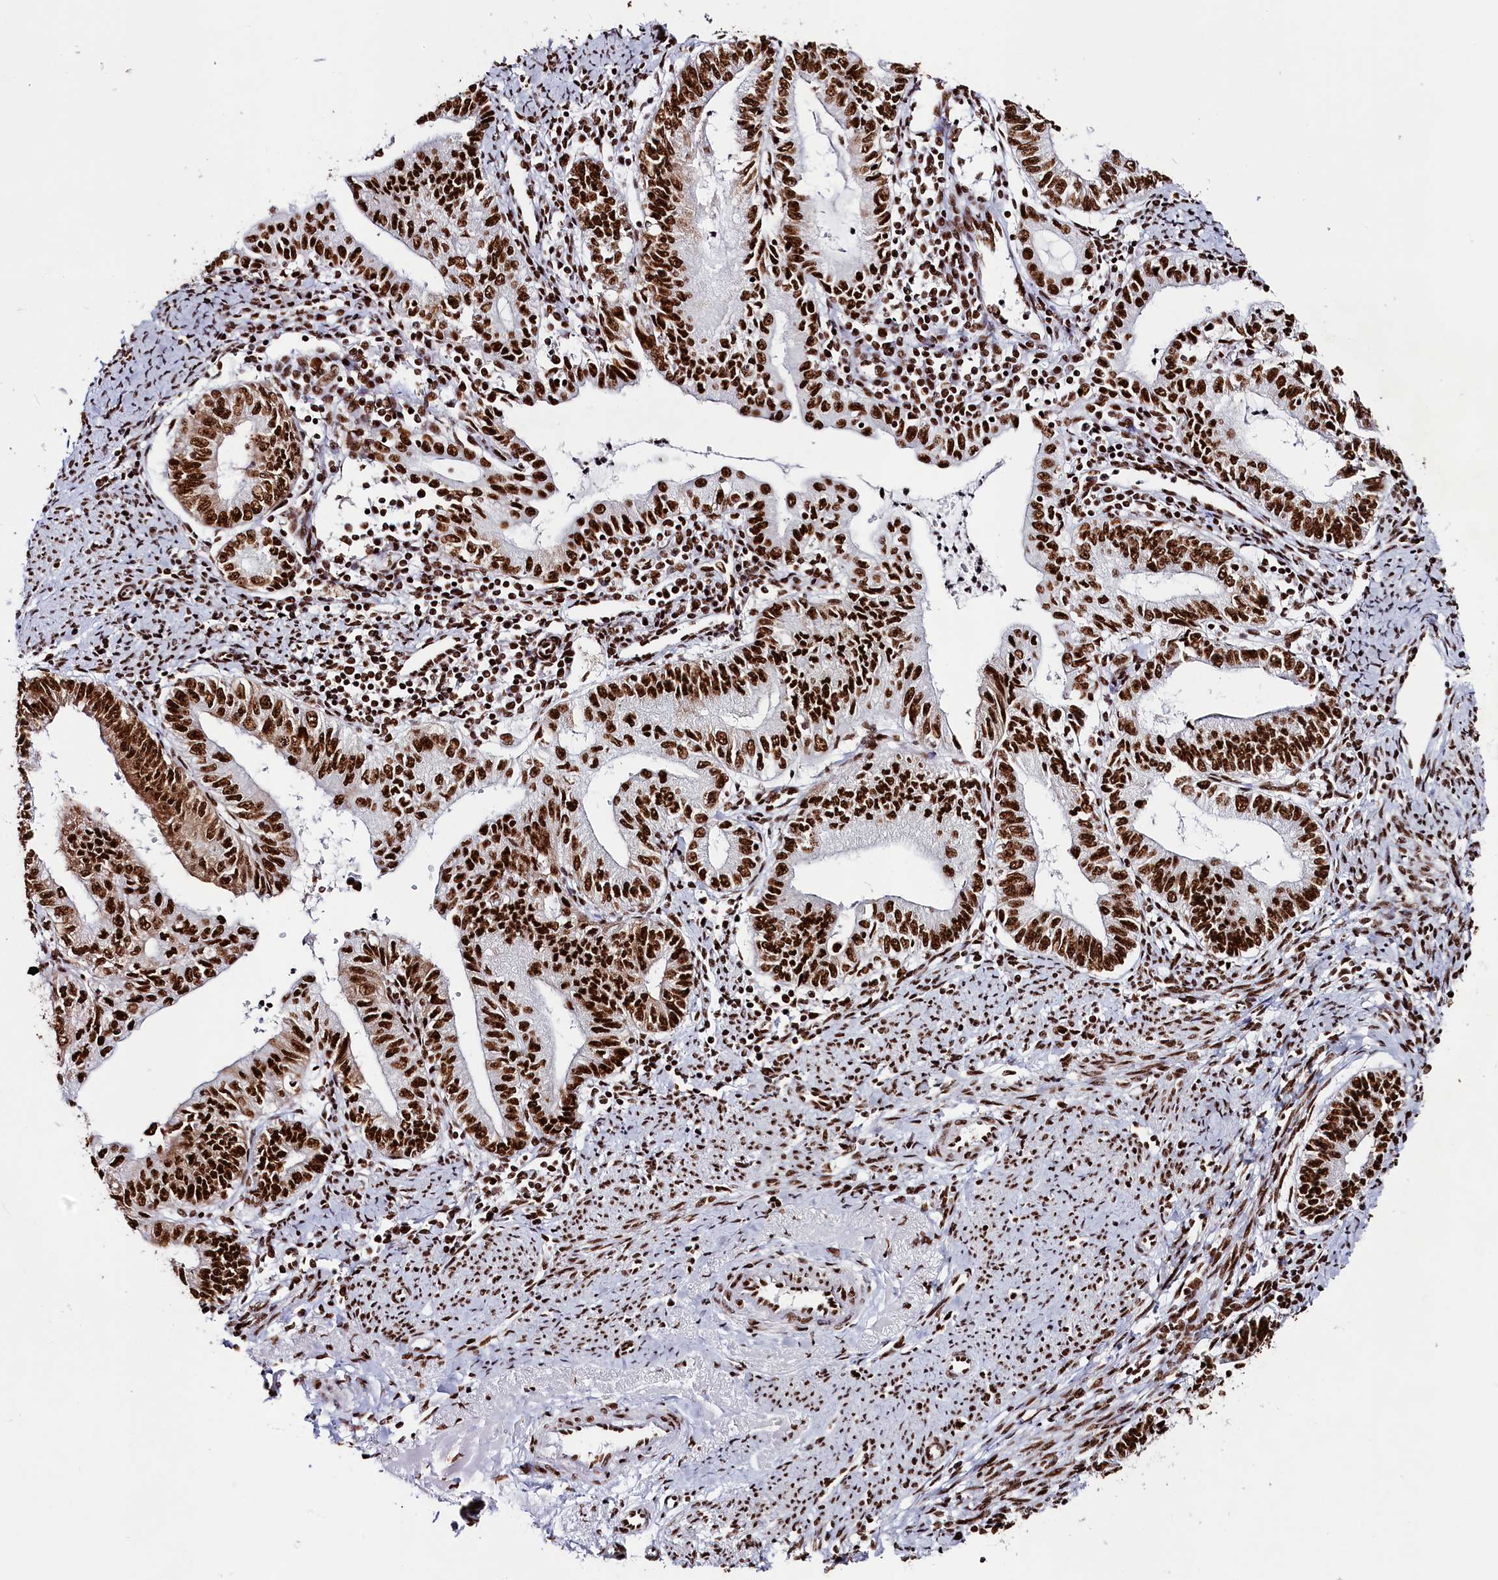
{"staining": {"intensity": "strong", "quantity": ">75%", "location": "nuclear"}, "tissue": "endometrial cancer", "cell_type": "Tumor cells", "image_type": "cancer", "snomed": [{"axis": "morphology", "description": "Adenocarcinoma, NOS"}, {"axis": "topography", "description": "Endometrium"}], "caption": "Adenocarcinoma (endometrial) tissue reveals strong nuclear expression in approximately >75% of tumor cells Using DAB (3,3'-diaminobenzidine) (brown) and hematoxylin (blue) stains, captured at high magnification using brightfield microscopy.", "gene": "SNRNP70", "patient": {"sex": "female", "age": 66}}